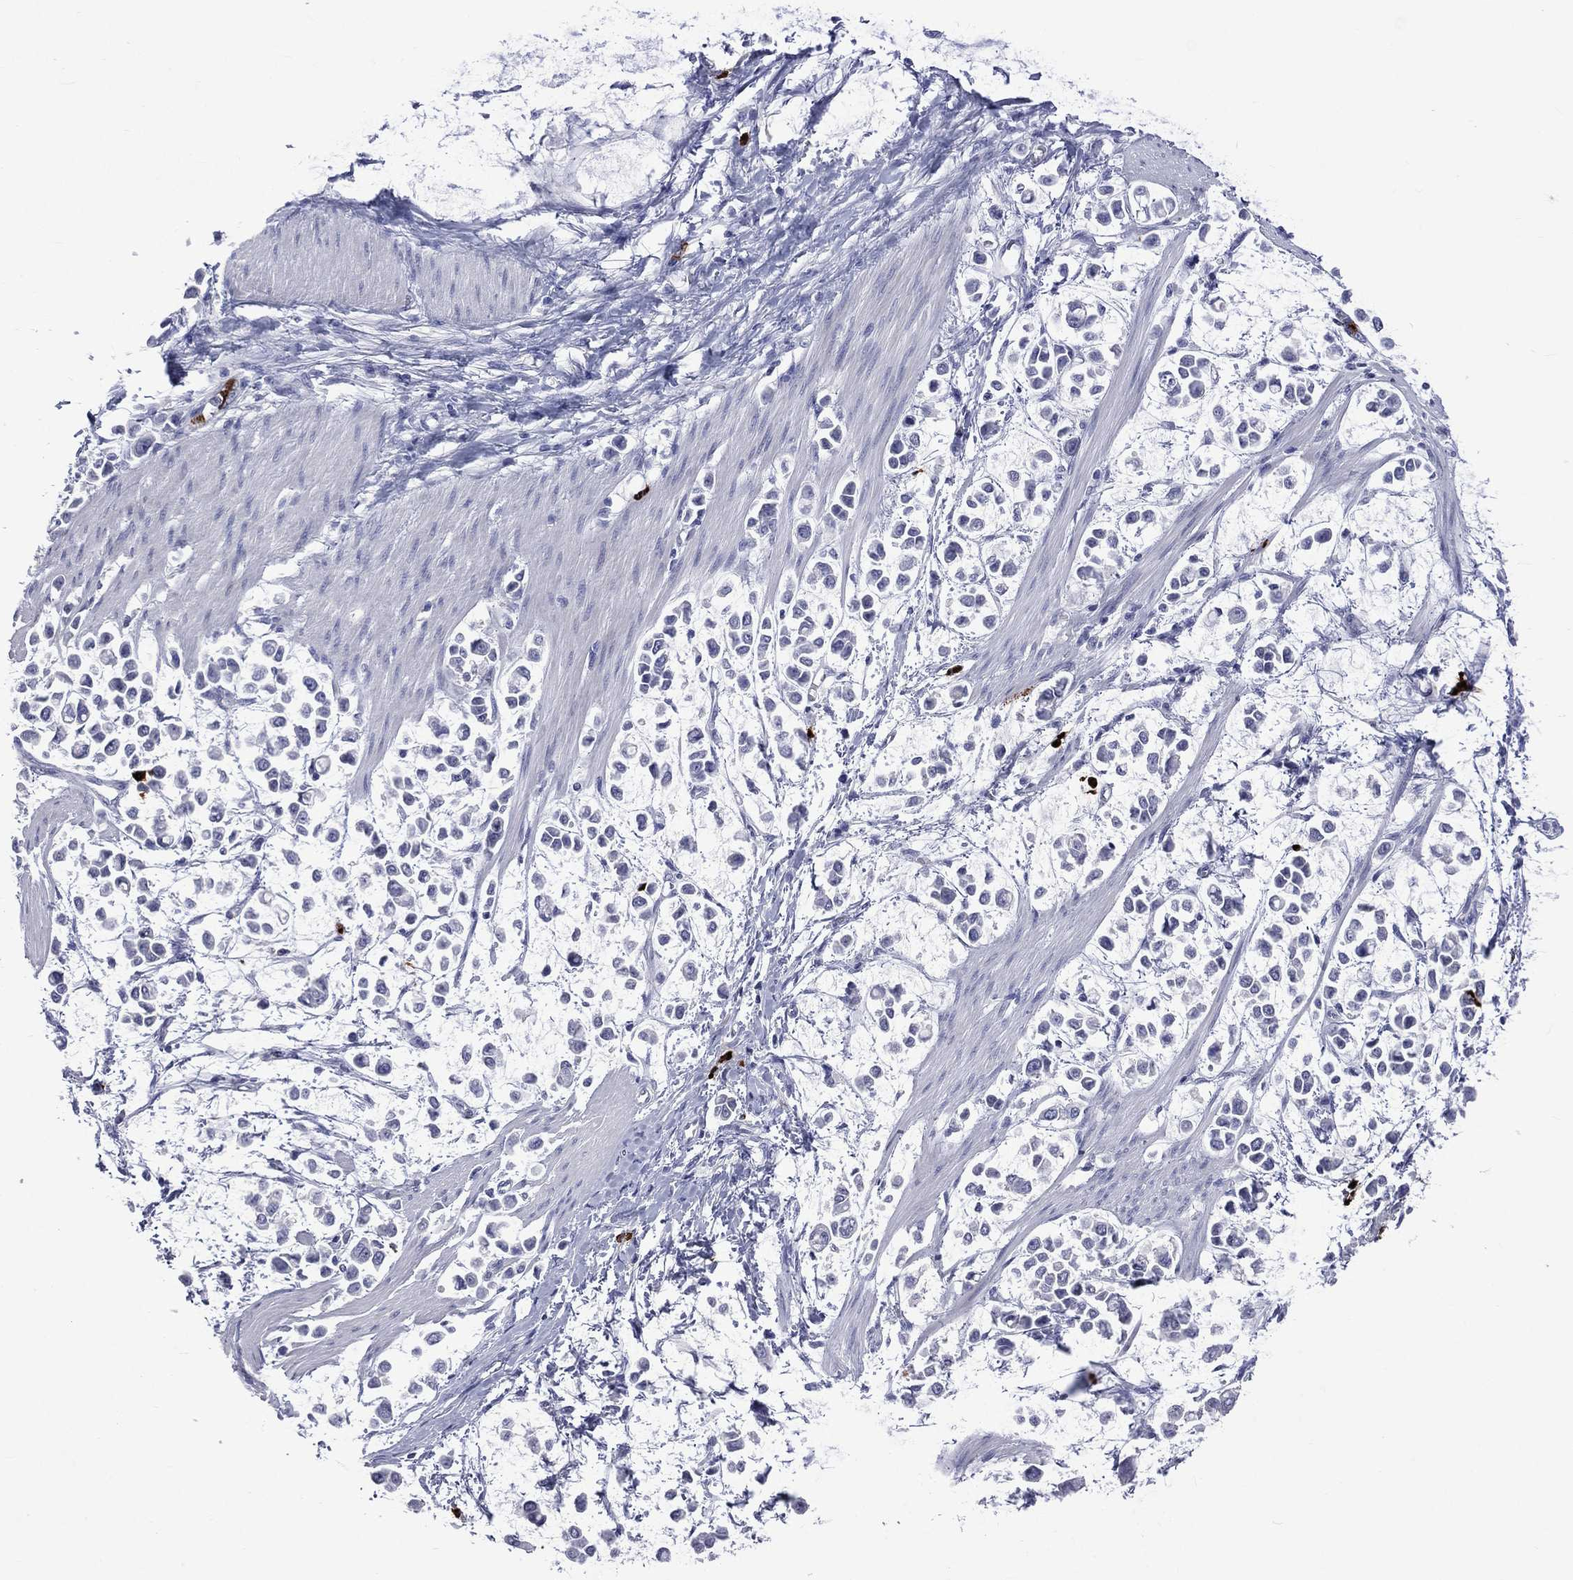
{"staining": {"intensity": "negative", "quantity": "none", "location": "none"}, "tissue": "stomach cancer", "cell_type": "Tumor cells", "image_type": "cancer", "snomed": [{"axis": "morphology", "description": "Adenocarcinoma, NOS"}, {"axis": "topography", "description": "Stomach"}], "caption": "The image shows no staining of tumor cells in stomach cancer (adenocarcinoma).", "gene": "ELANE", "patient": {"sex": "male", "age": 82}}